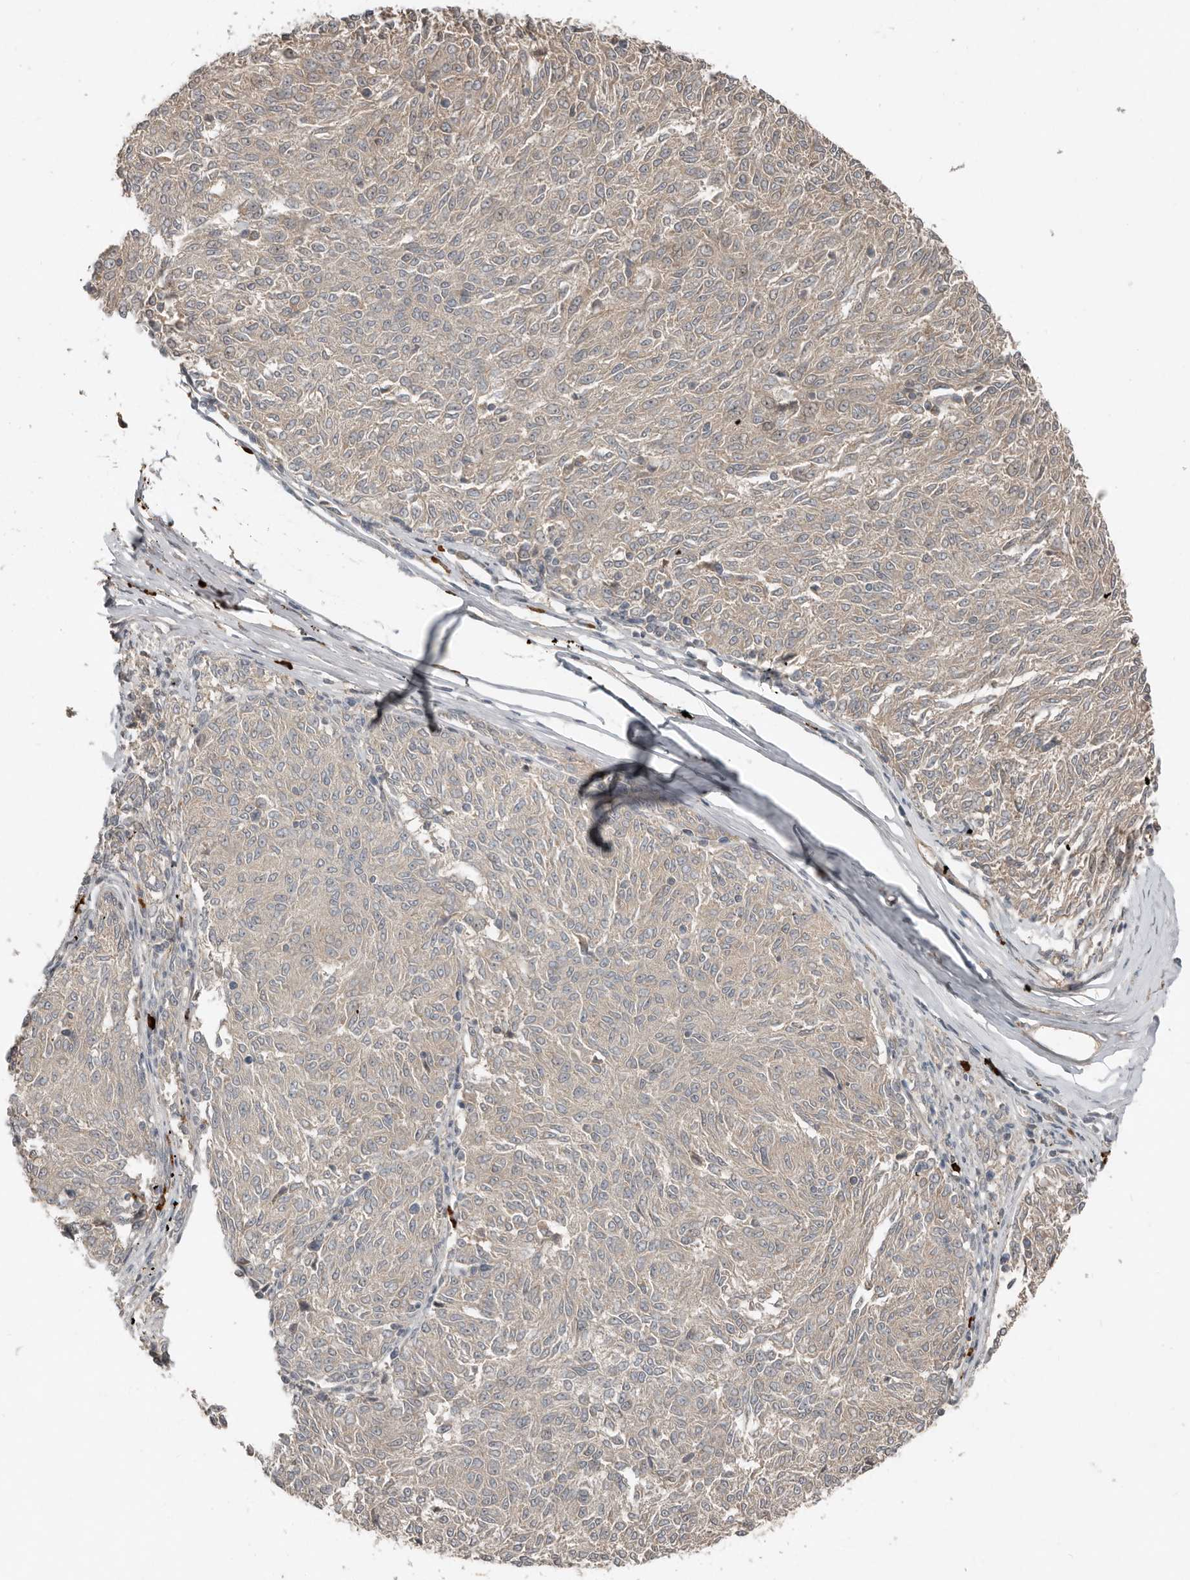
{"staining": {"intensity": "negative", "quantity": "none", "location": "none"}, "tissue": "melanoma", "cell_type": "Tumor cells", "image_type": "cancer", "snomed": [{"axis": "morphology", "description": "Malignant melanoma, NOS"}, {"axis": "topography", "description": "Skin"}], "caption": "Immunohistochemical staining of malignant melanoma shows no significant expression in tumor cells.", "gene": "TEAD3", "patient": {"sex": "female", "age": 72}}